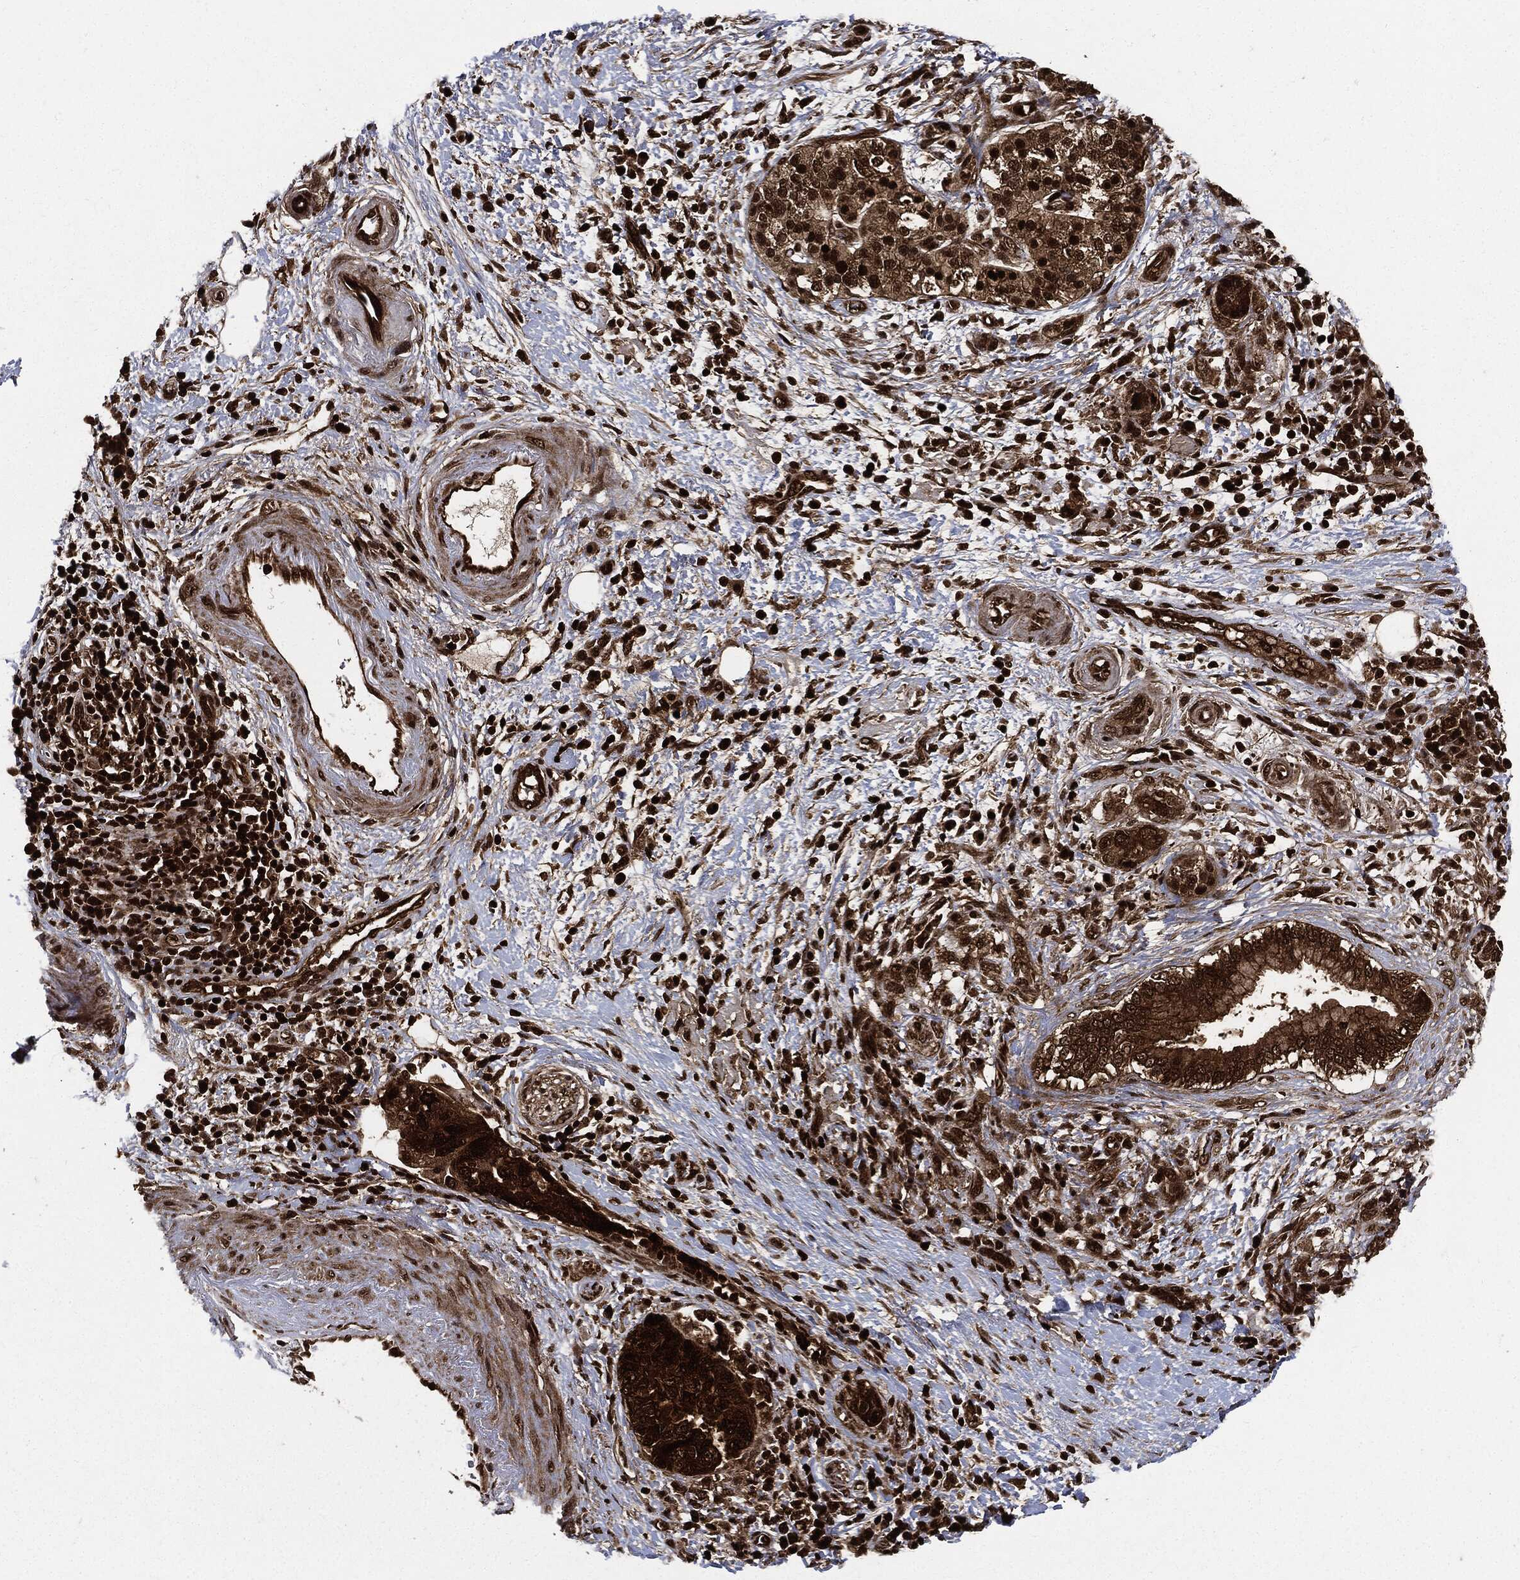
{"staining": {"intensity": "strong", "quantity": ">75%", "location": "cytoplasmic/membranous"}, "tissue": "pancreatic cancer", "cell_type": "Tumor cells", "image_type": "cancer", "snomed": [{"axis": "morphology", "description": "Adenocarcinoma, NOS"}, {"axis": "topography", "description": "Pancreas"}], "caption": "The histopathology image displays a brown stain indicating the presence of a protein in the cytoplasmic/membranous of tumor cells in adenocarcinoma (pancreatic).", "gene": "YWHAB", "patient": {"sex": "female", "age": 73}}